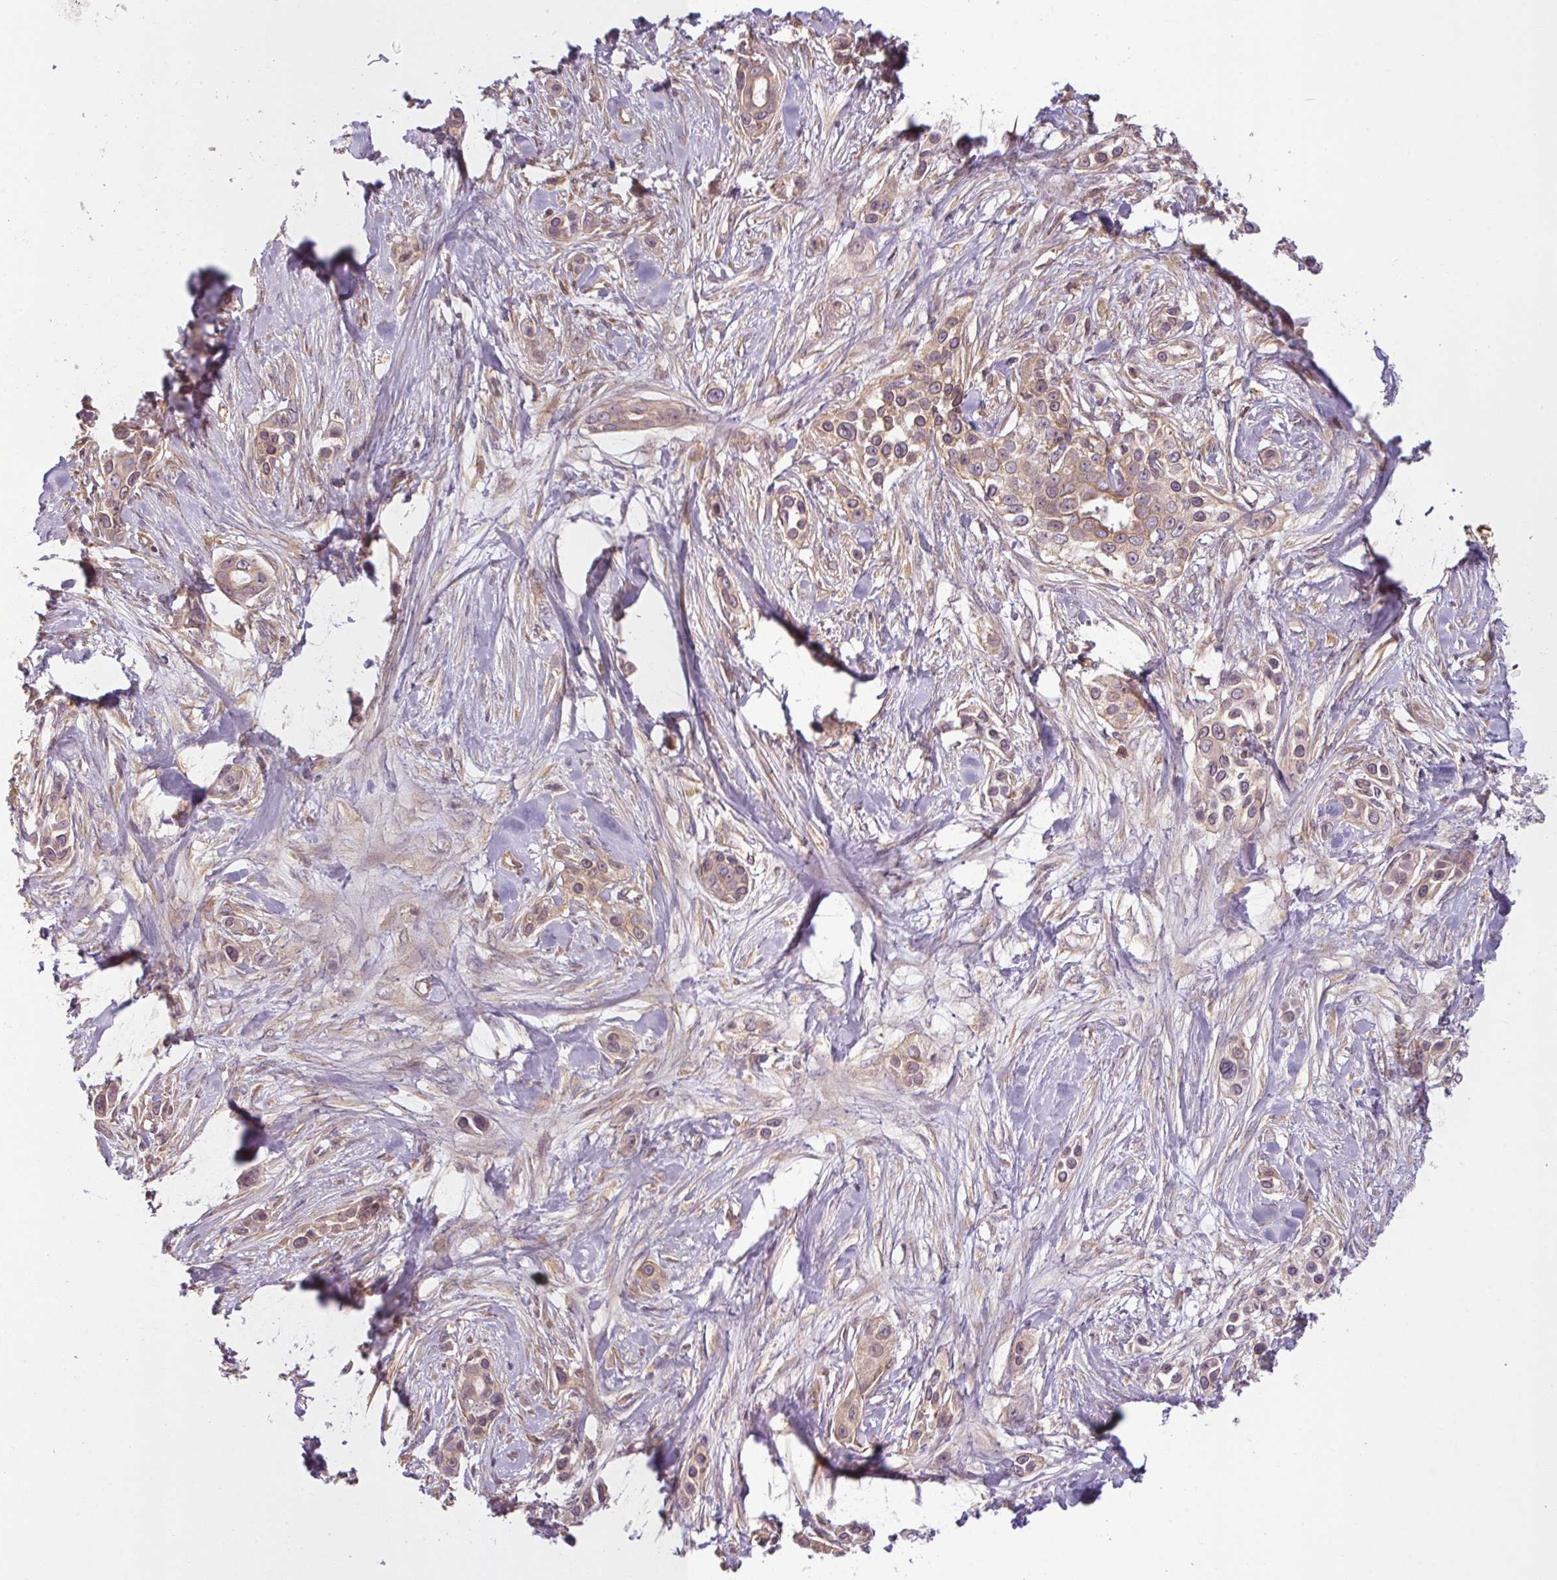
{"staining": {"intensity": "moderate", "quantity": ">75%", "location": "cytoplasmic/membranous"}, "tissue": "skin cancer", "cell_type": "Tumor cells", "image_type": "cancer", "snomed": [{"axis": "morphology", "description": "Squamous cell carcinoma, NOS"}, {"axis": "topography", "description": "Skin"}], "caption": "This histopathology image demonstrates skin cancer (squamous cell carcinoma) stained with immunohistochemistry (IHC) to label a protein in brown. The cytoplasmic/membranous of tumor cells show moderate positivity for the protein. Nuclei are counter-stained blue.", "gene": "RNF31", "patient": {"sex": "female", "age": 69}}